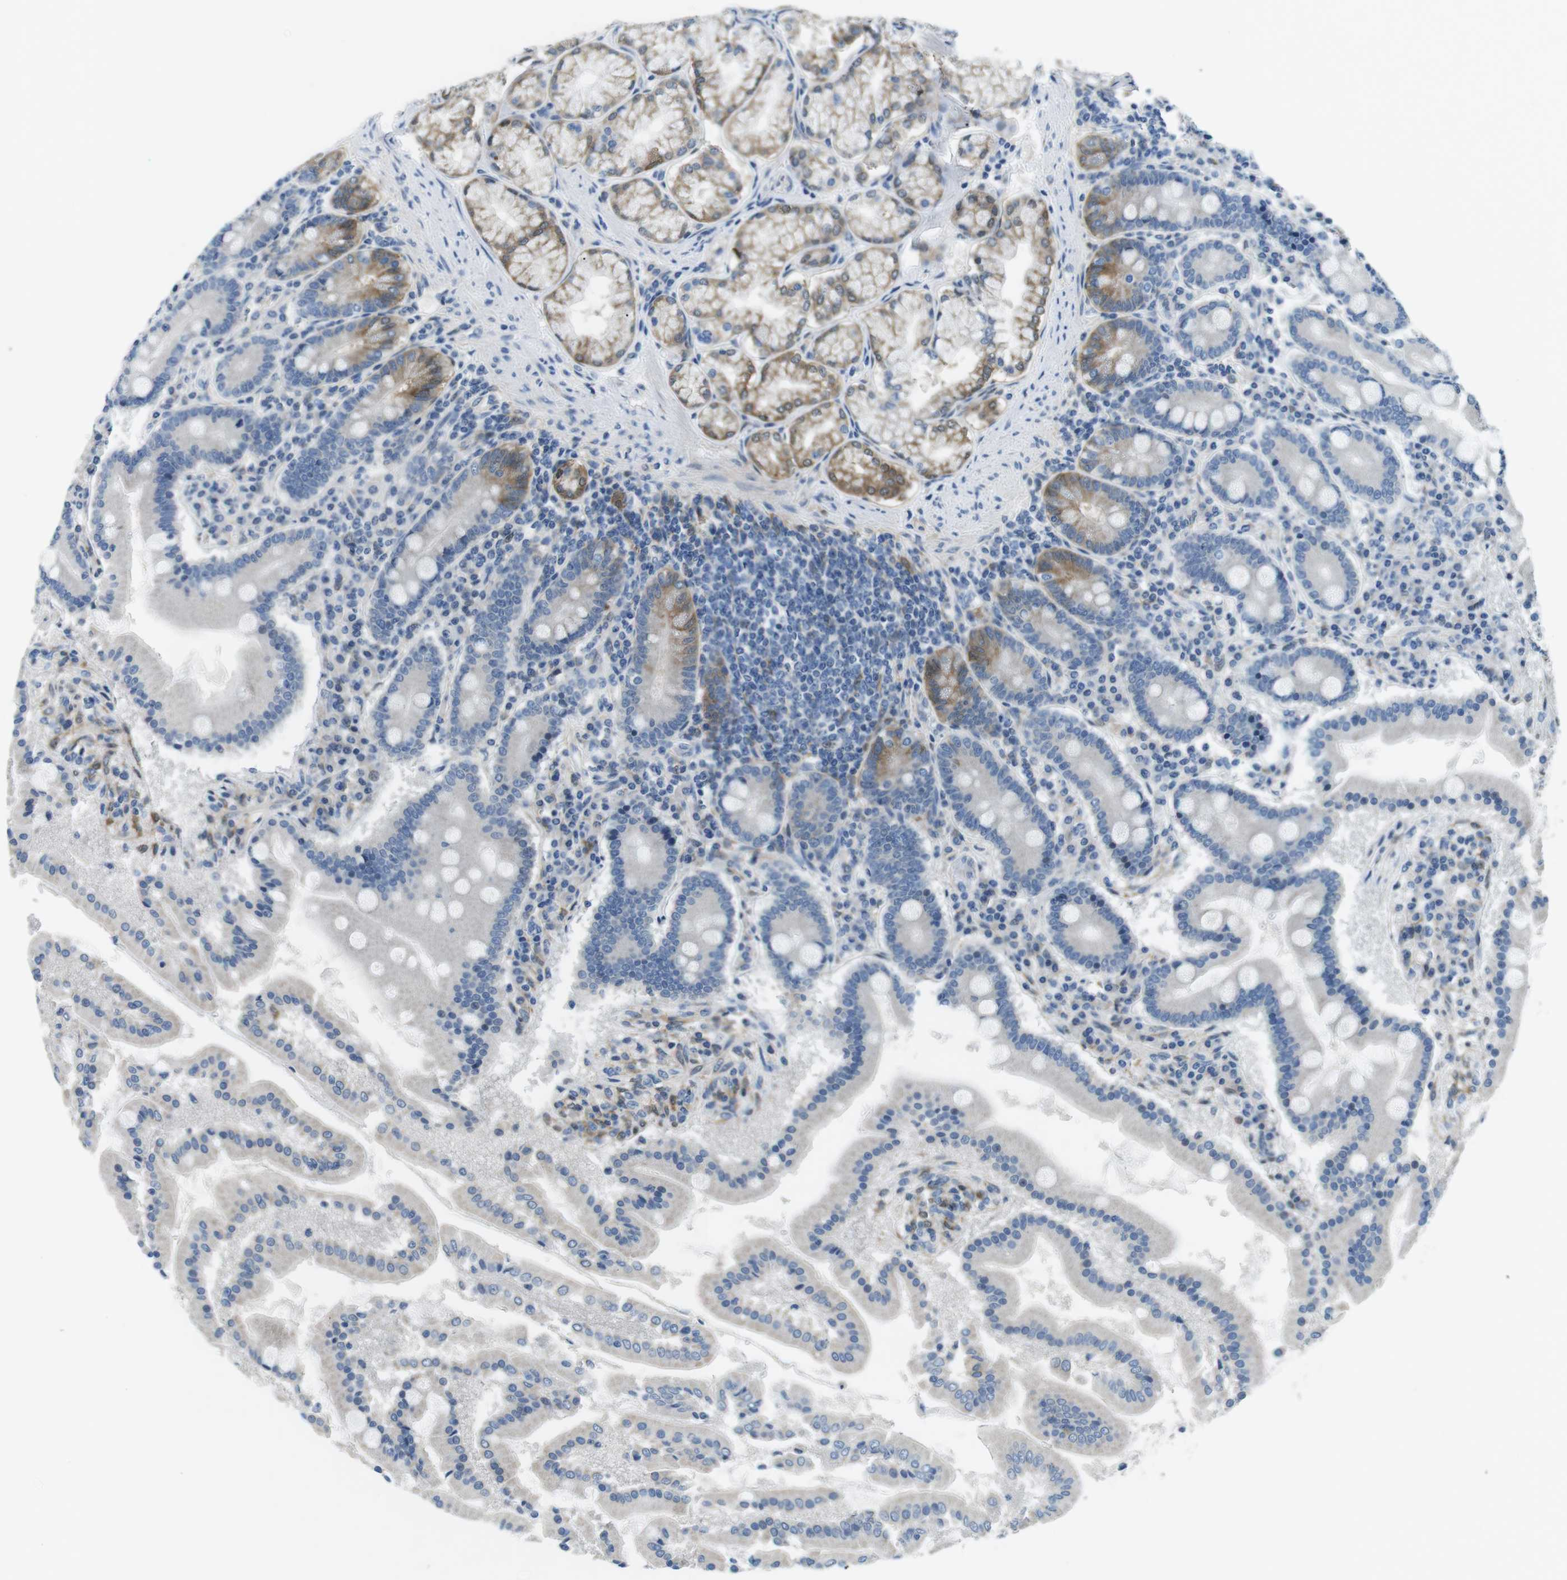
{"staining": {"intensity": "moderate", "quantity": "<25%", "location": "cytoplasmic/membranous"}, "tissue": "duodenum", "cell_type": "Glandular cells", "image_type": "normal", "snomed": [{"axis": "morphology", "description": "Normal tissue, NOS"}, {"axis": "topography", "description": "Duodenum"}], "caption": "High-magnification brightfield microscopy of unremarkable duodenum stained with DAB (3,3'-diaminobenzidine) (brown) and counterstained with hematoxylin (blue). glandular cells exhibit moderate cytoplasmic/membranous staining is identified in about<25% of cells. The protein of interest is stained brown, and the nuclei are stained in blue (DAB (3,3'-diaminobenzidine) IHC with brightfield microscopy, high magnification).", "gene": "PHLDA1", "patient": {"sex": "male", "age": 50}}